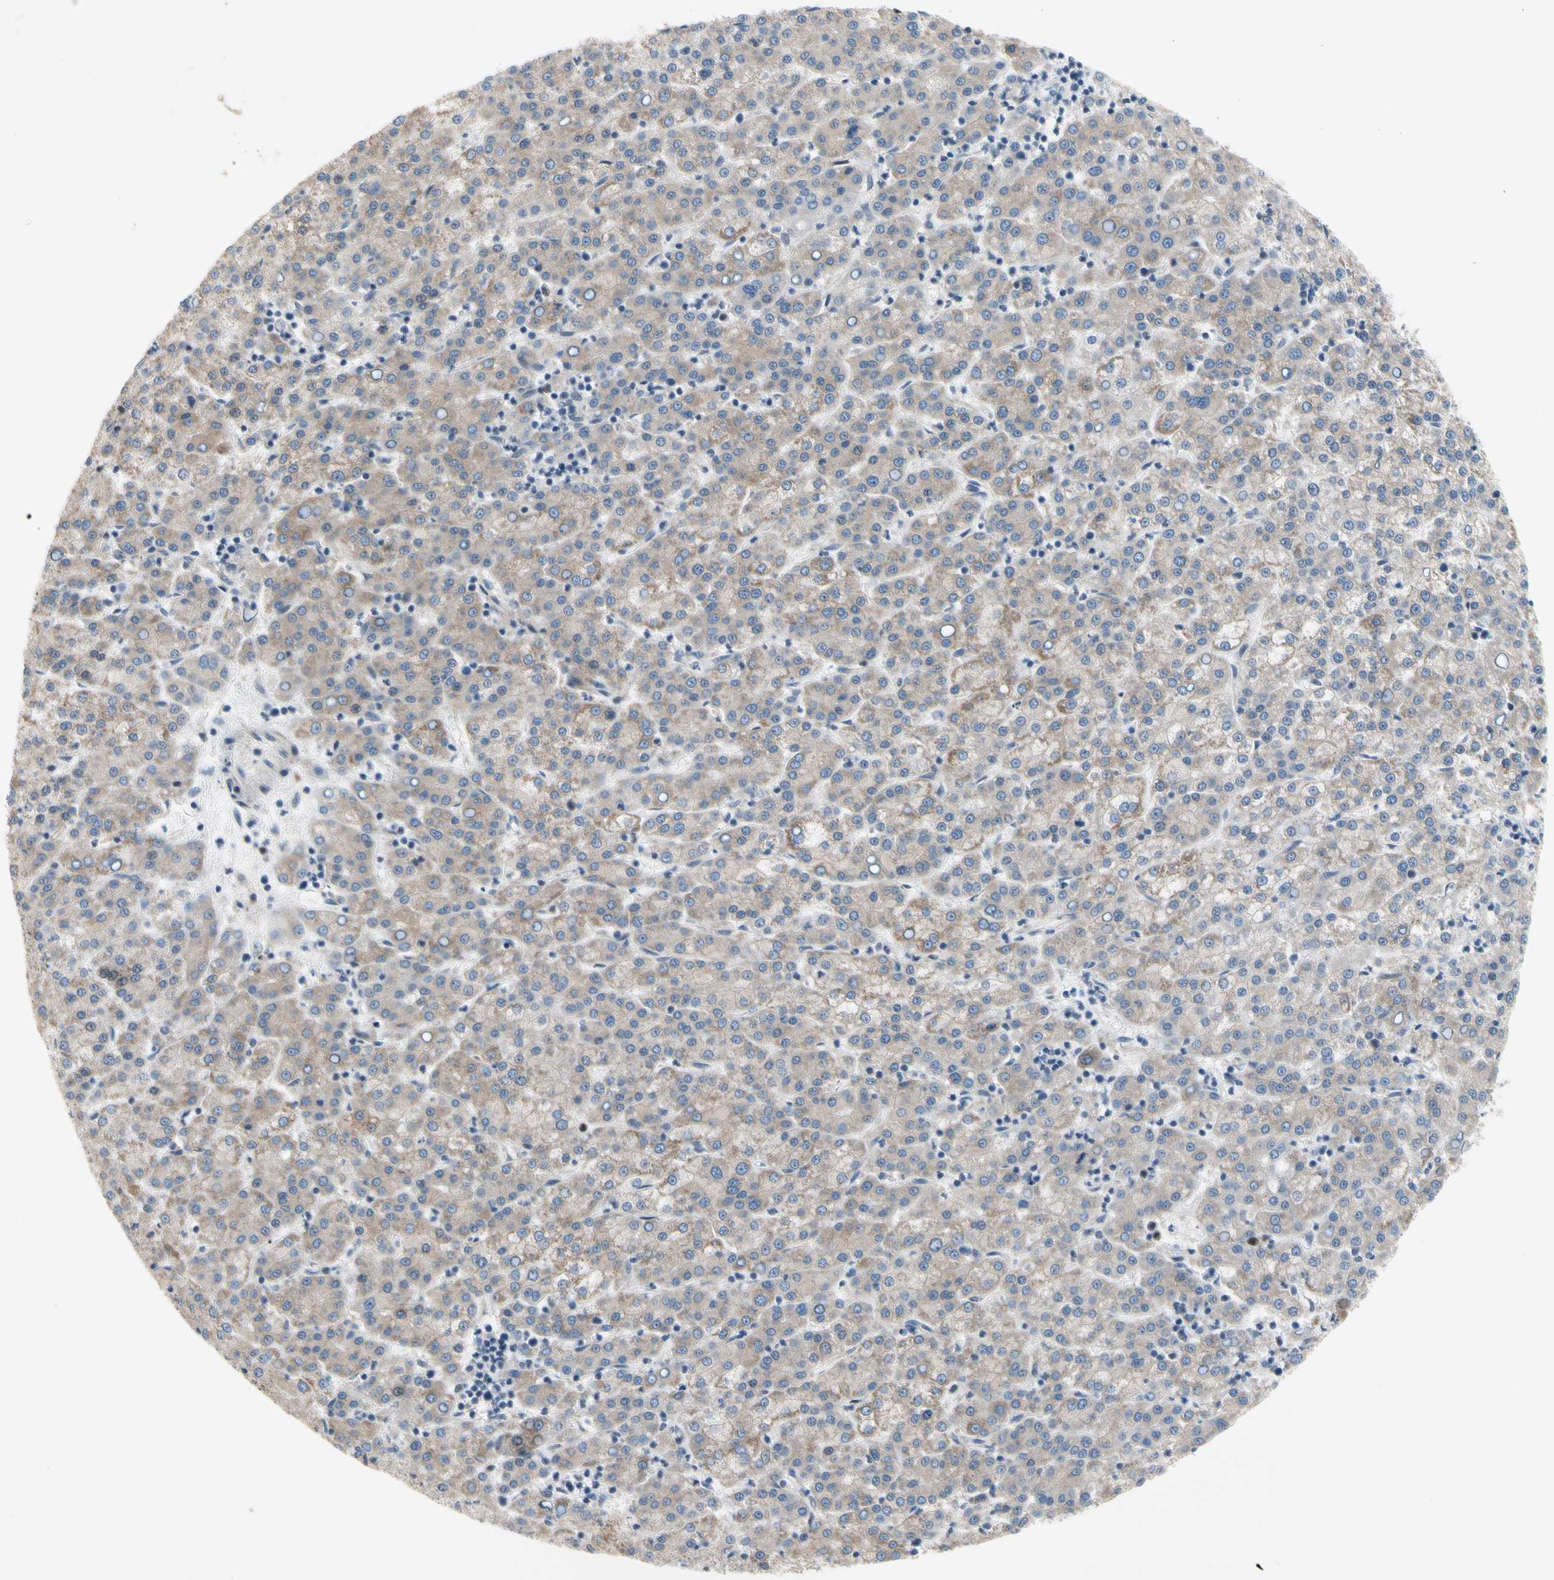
{"staining": {"intensity": "weak", "quantity": ">75%", "location": "cytoplasmic/membranous"}, "tissue": "liver cancer", "cell_type": "Tumor cells", "image_type": "cancer", "snomed": [{"axis": "morphology", "description": "Carcinoma, Hepatocellular, NOS"}, {"axis": "topography", "description": "Liver"}], "caption": "Weak cytoplasmic/membranous positivity for a protein is present in approximately >75% of tumor cells of liver cancer (hepatocellular carcinoma) using IHC.", "gene": "MARK1", "patient": {"sex": "female", "age": 58}}